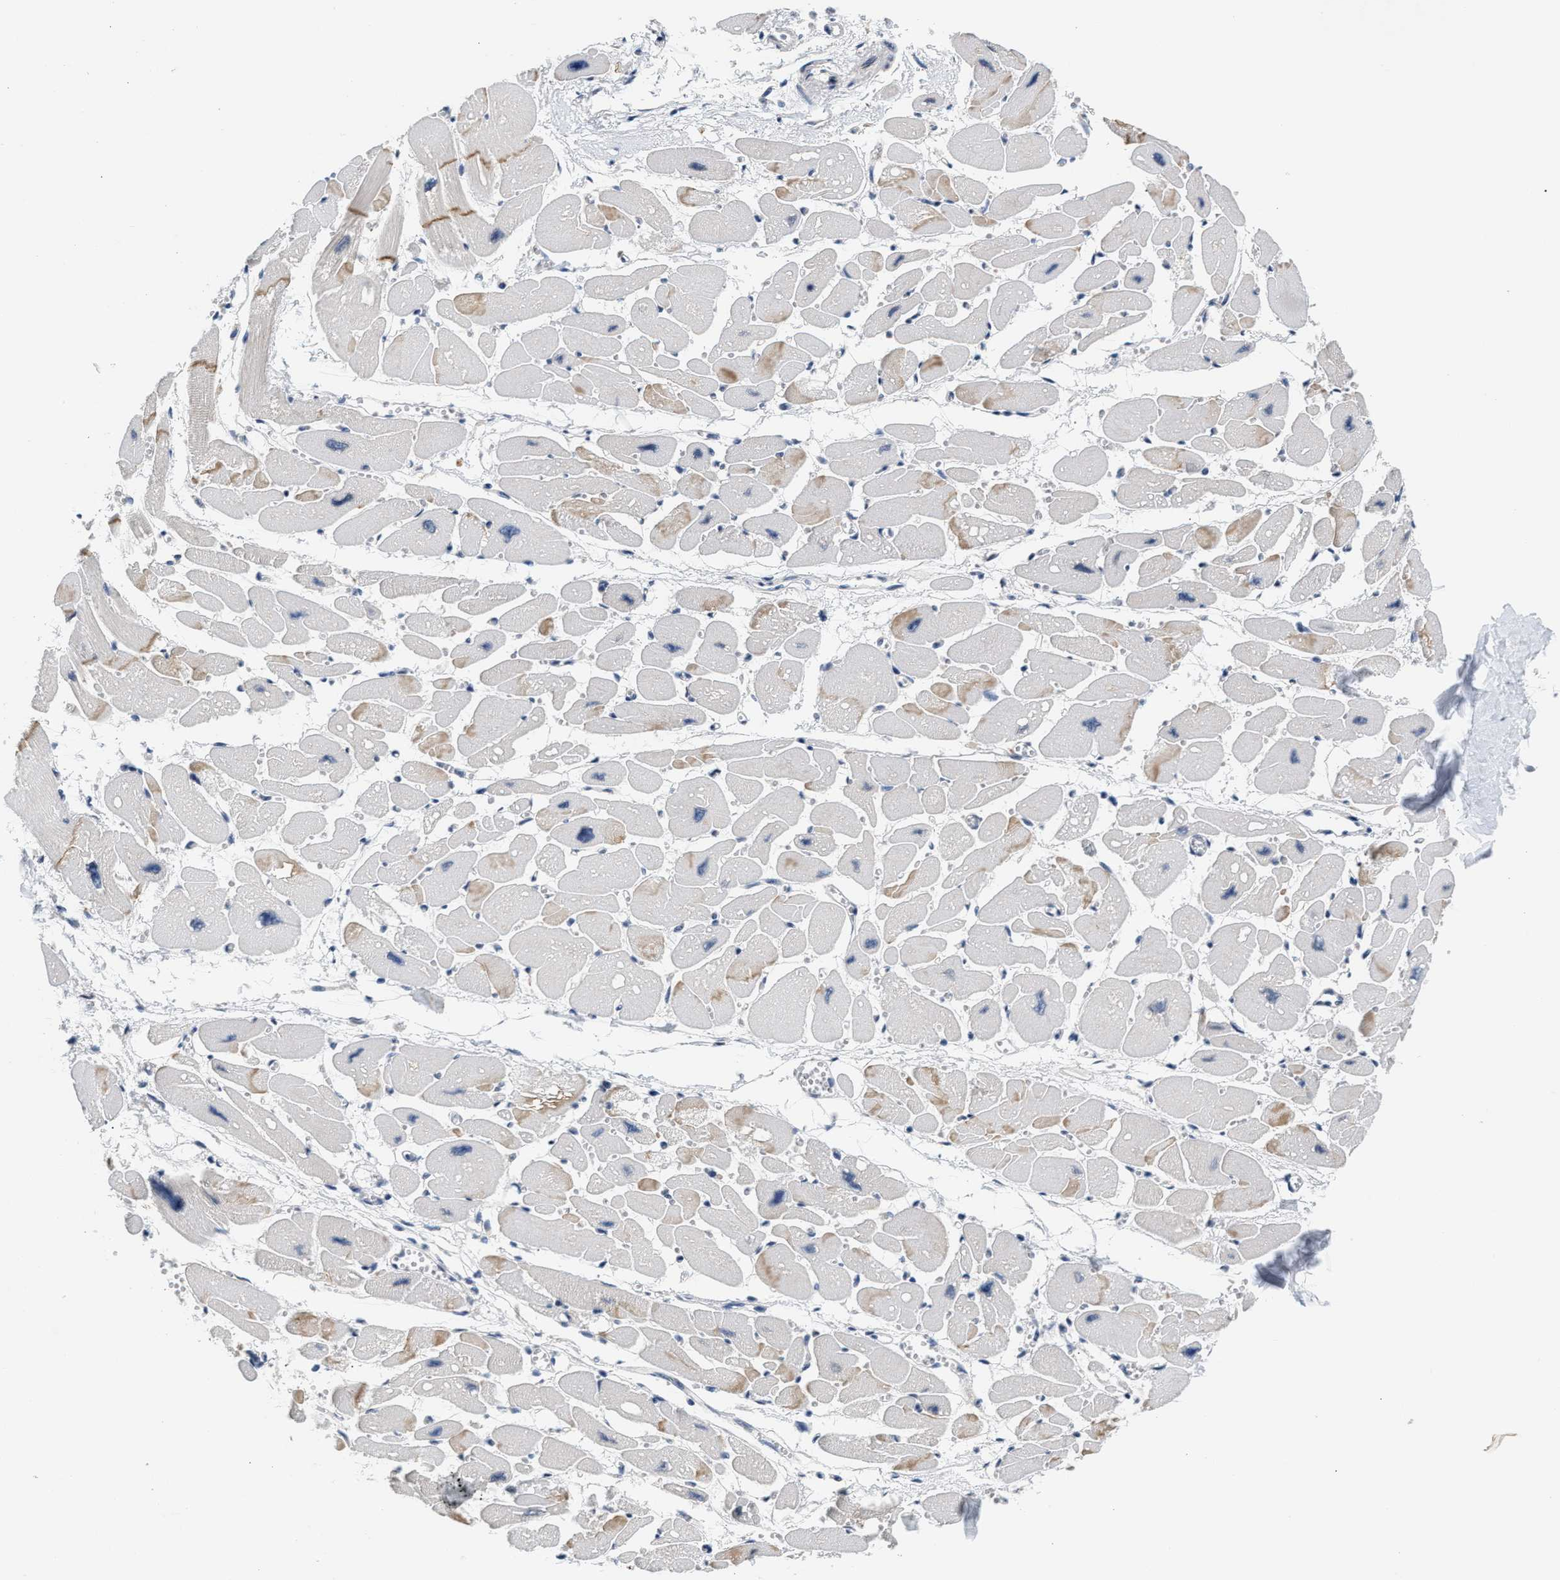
{"staining": {"intensity": "moderate", "quantity": "25%-75%", "location": "cytoplasmic/membranous"}, "tissue": "heart muscle", "cell_type": "Cardiomyocytes", "image_type": "normal", "snomed": [{"axis": "morphology", "description": "Normal tissue, NOS"}, {"axis": "topography", "description": "Heart"}], "caption": "Moderate cytoplasmic/membranous protein staining is seen in approximately 25%-75% of cardiomyocytes in heart muscle.", "gene": "PPM1H", "patient": {"sex": "female", "age": 54}}